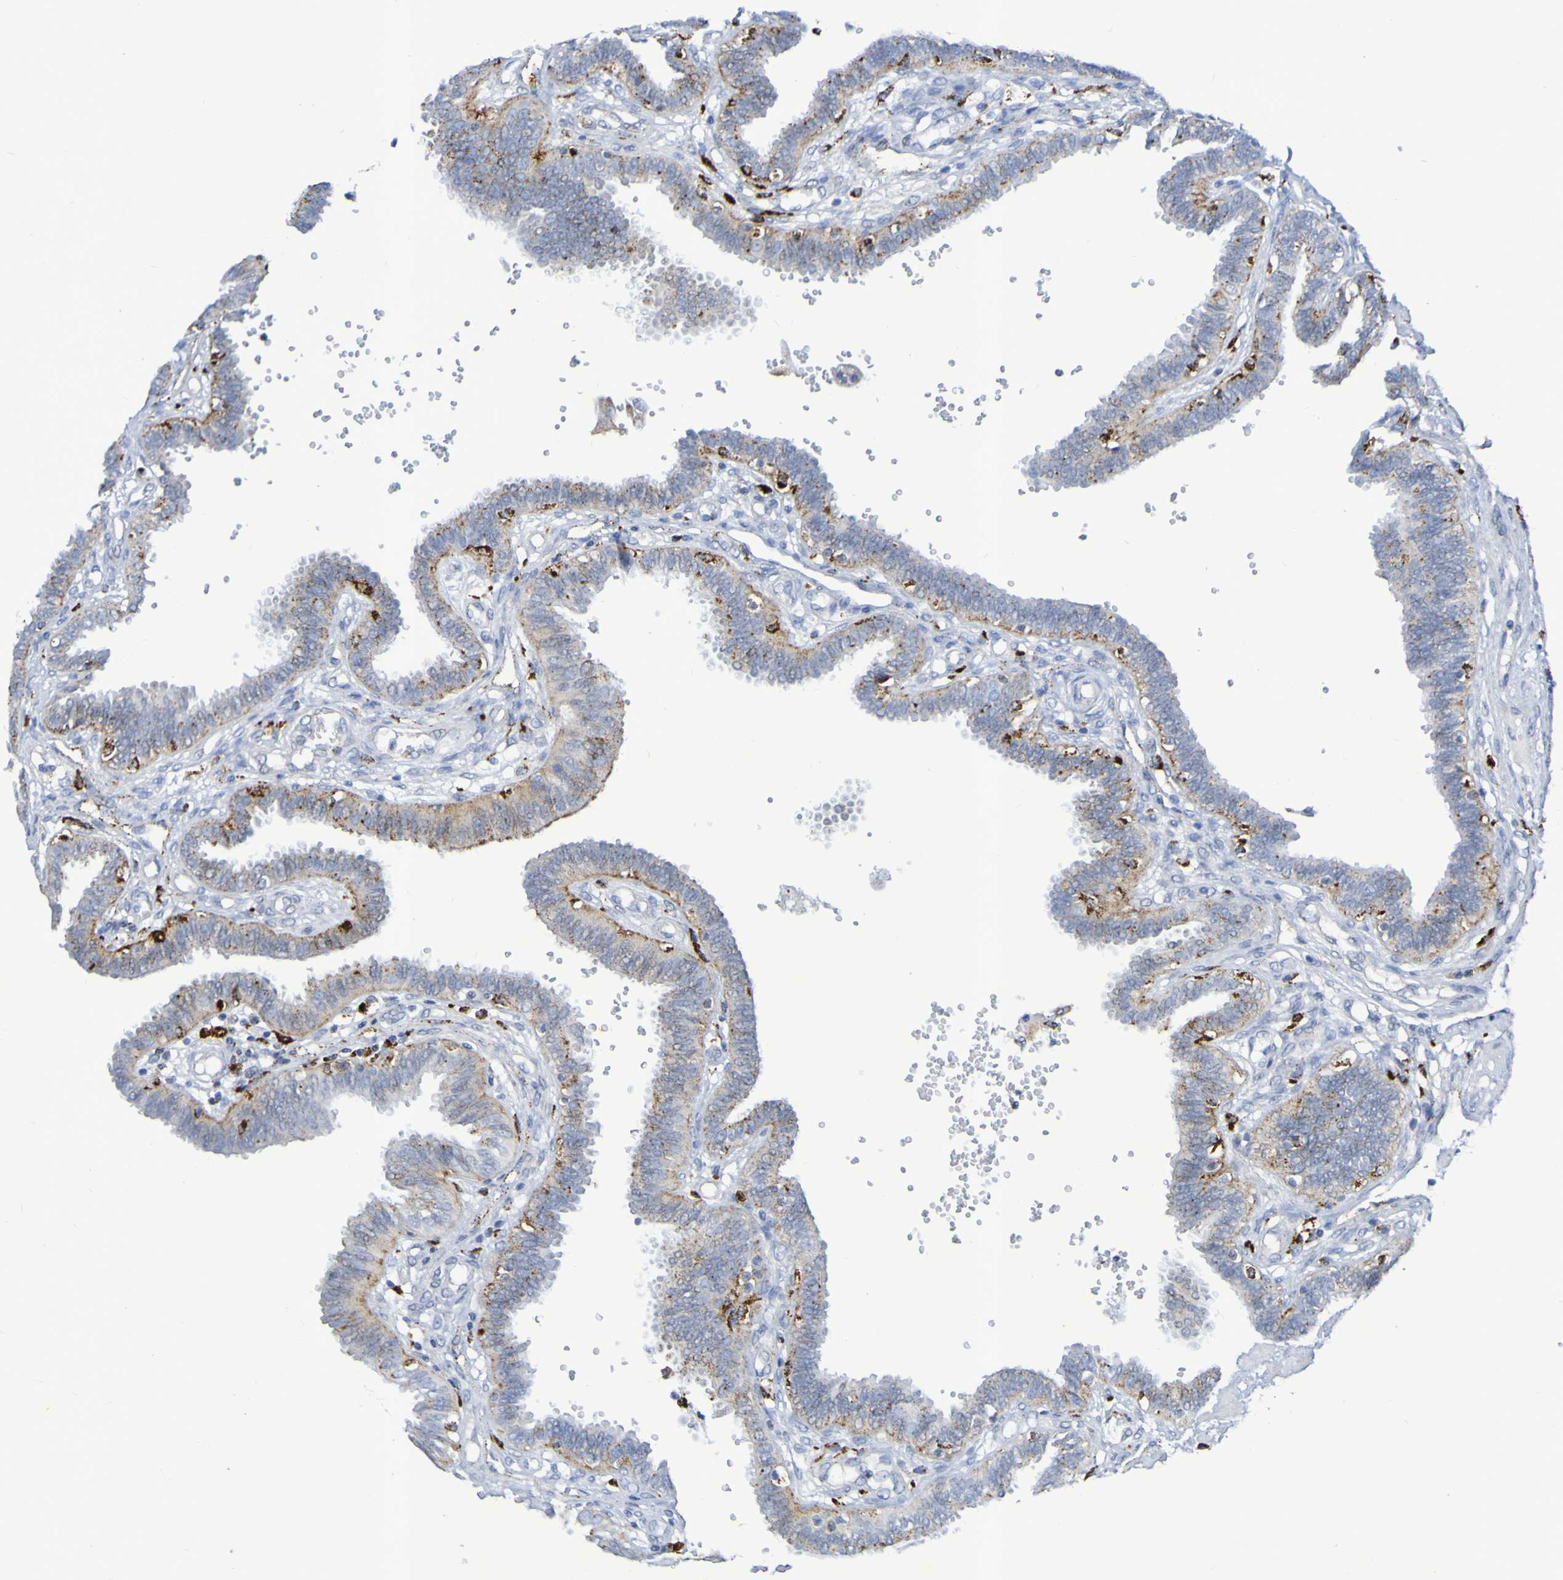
{"staining": {"intensity": "strong", "quantity": "25%-75%", "location": "cytoplasmic/membranous"}, "tissue": "fallopian tube", "cell_type": "Glandular cells", "image_type": "normal", "snomed": [{"axis": "morphology", "description": "Normal tissue, NOS"}, {"axis": "topography", "description": "Fallopian tube"}], "caption": "Immunohistochemical staining of normal human fallopian tube demonstrates 25%-75% levels of strong cytoplasmic/membranous protein staining in about 25%-75% of glandular cells.", "gene": "TPH1", "patient": {"sex": "female", "age": 32}}